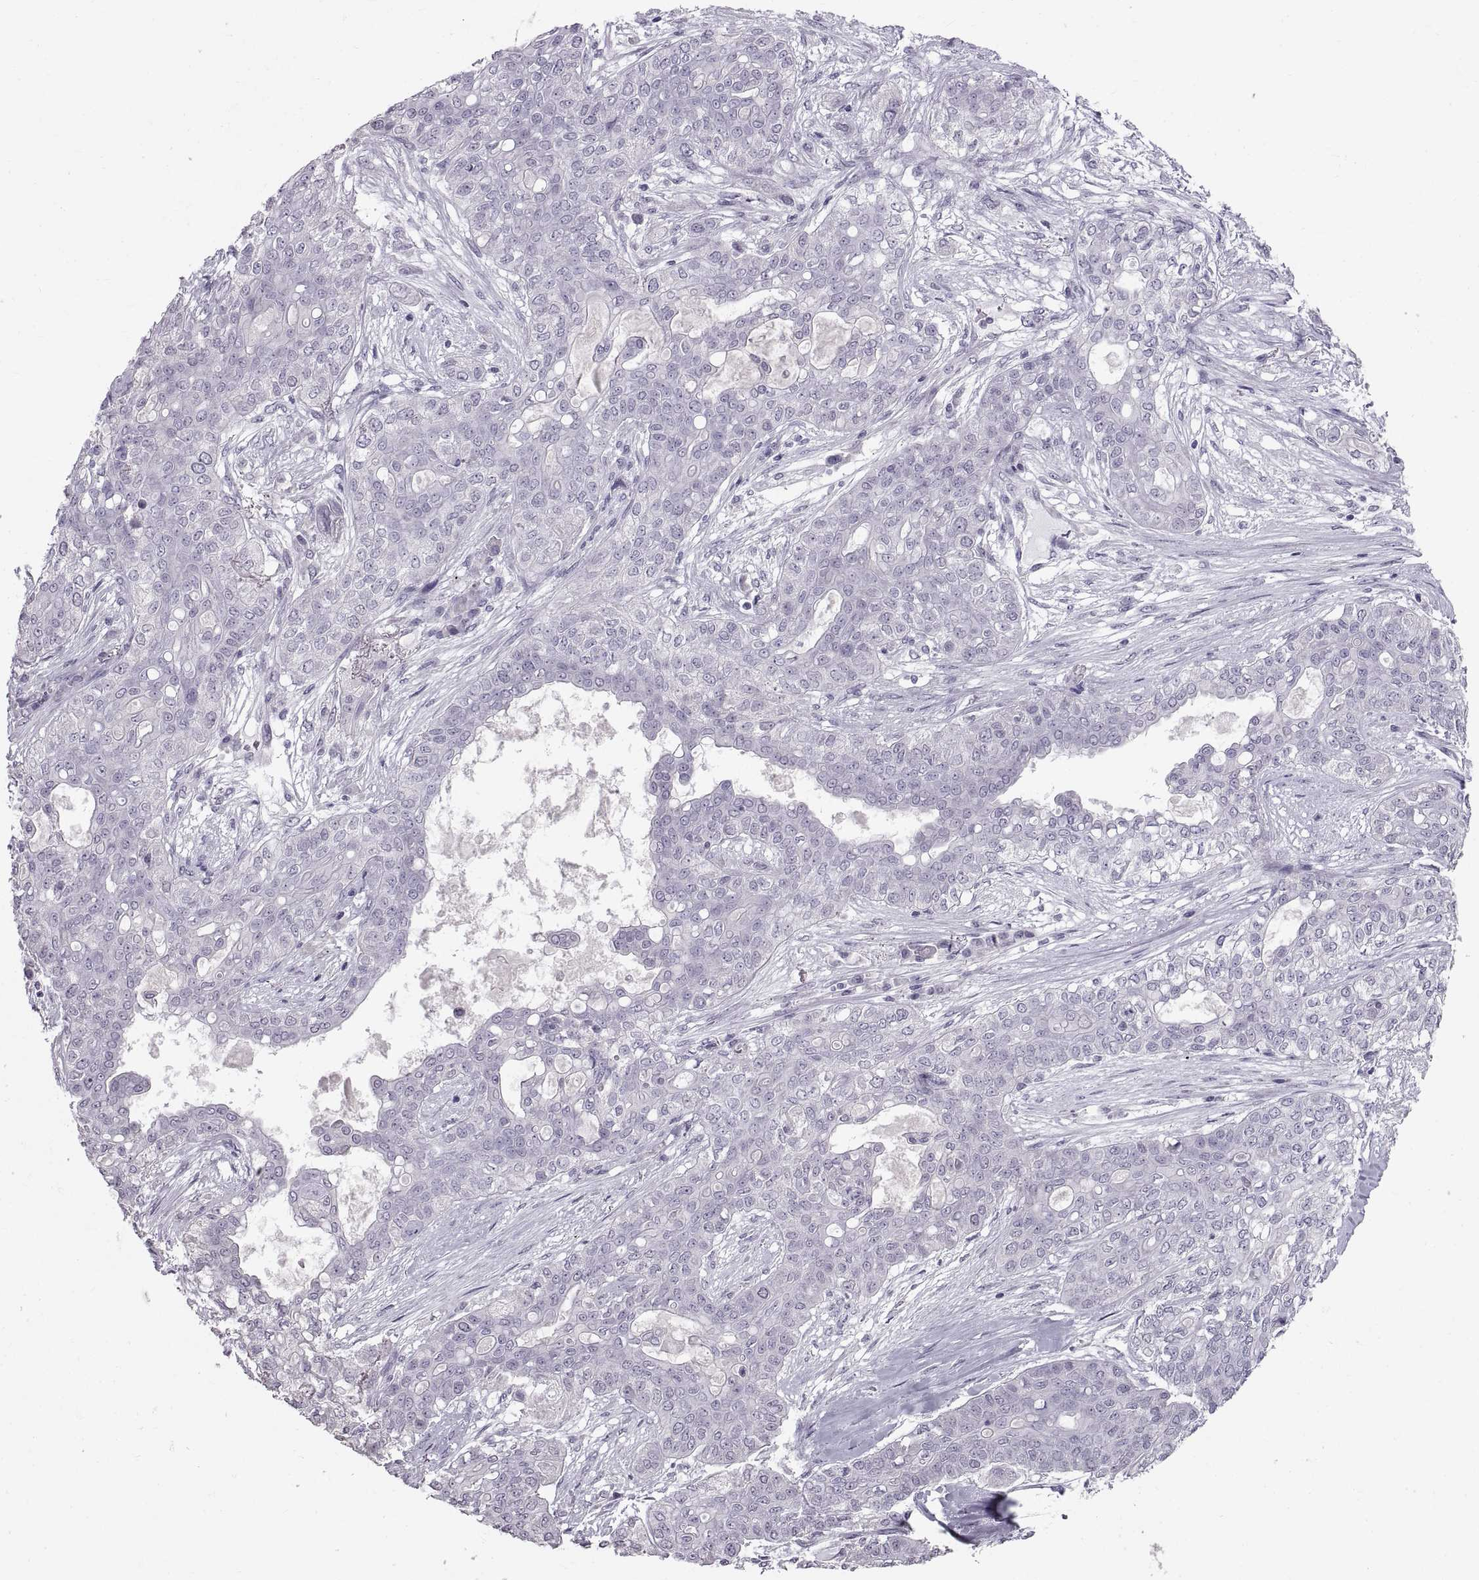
{"staining": {"intensity": "negative", "quantity": "none", "location": "none"}, "tissue": "lung cancer", "cell_type": "Tumor cells", "image_type": "cancer", "snomed": [{"axis": "morphology", "description": "Squamous cell carcinoma, NOS"}, {"axis": "topography", "description": "Lung"}], "caption": "The IHC micrograph has no significant positivity in tumor cells of lung cancer (squamous cell carcinoma) tissue.", "gene": "SPACDR", "patient": {"sex": "female", "age": 70}}